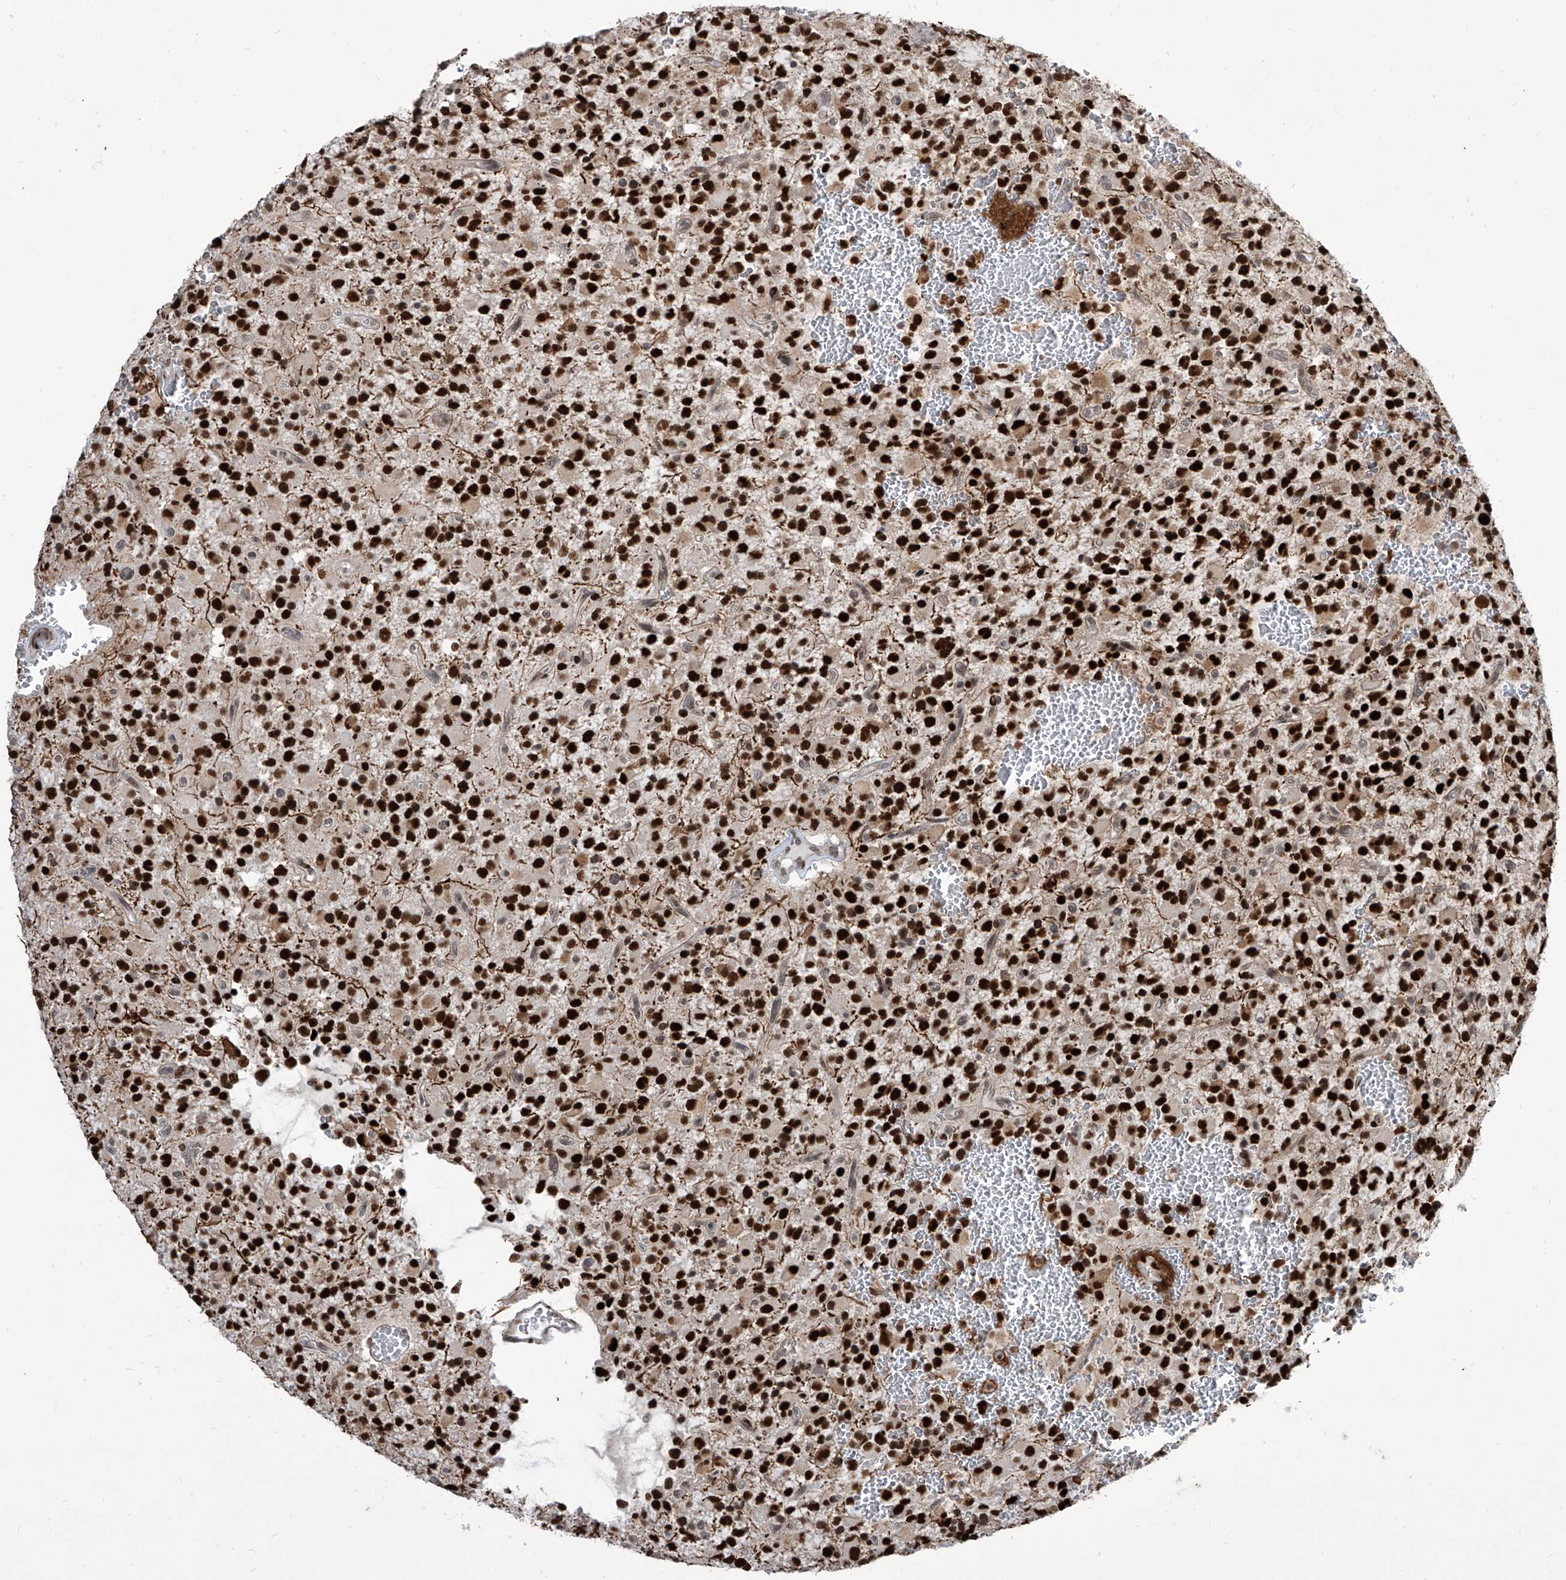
{"staining": {"intensity": "strong", "quantity": ">75%", "location": "nuclear"}, "tissue": "glioma", "cell_type": "Tumor cells", "image_type": "cancer", "snomed": [{"axis": "morphology", "description": "Glioma, malignant, High grade"}, {"axis": "topography", "description": "Brain"}], "caption": "Glioma was stained to show a protein in brown. There is high levels of strong nuclear staining in approximately >75% of tumor cells.", "gene": "IRF2", "patient": {"sex": "male", "age": 34}}